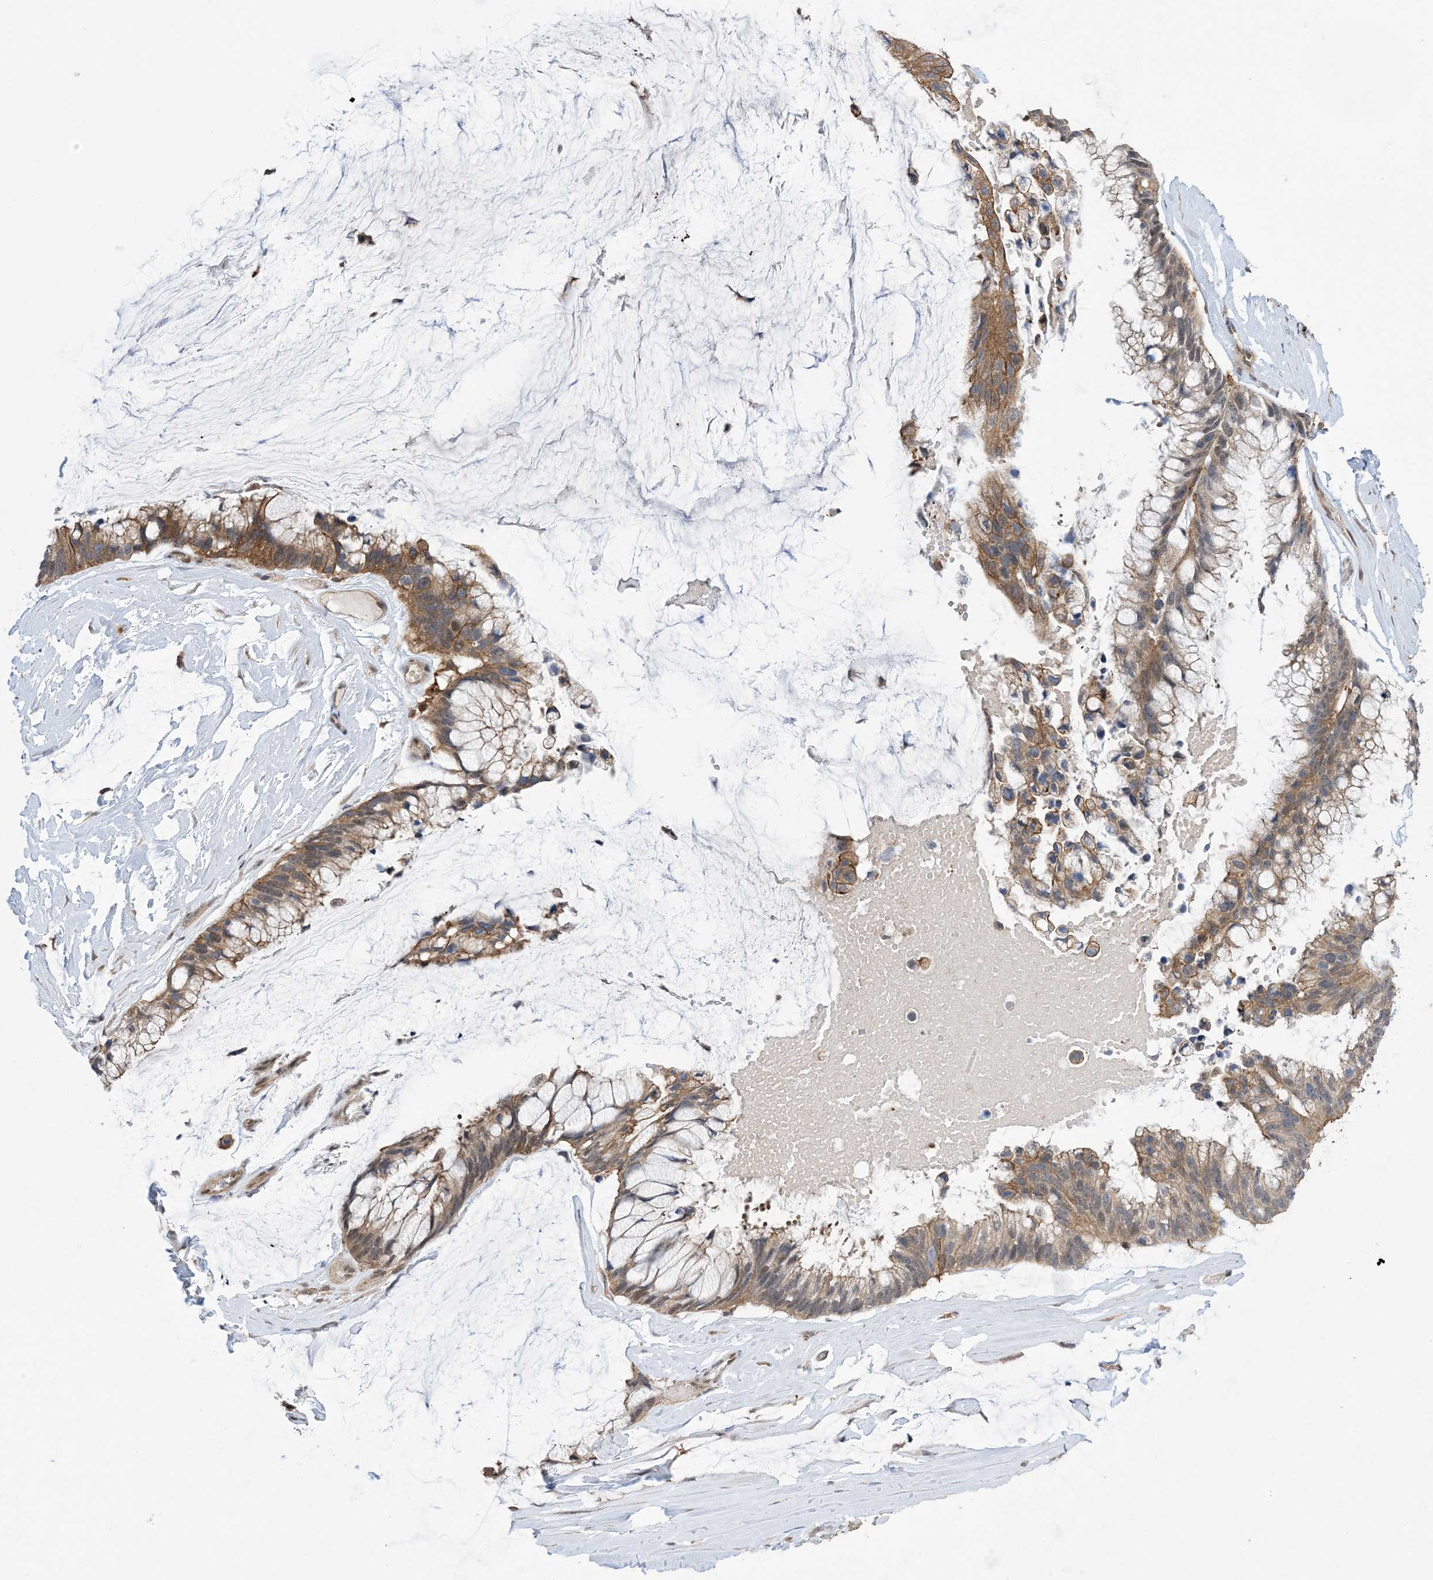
{"staining": {"intensity": "moderate", "quantity": ">75%", "location": "cytoplasmic/membranous"}, "tissue": "ovarian cancer", "cell_type": "Tumor cells", "image_type": "cancer", "snomed": [{"axis": "morphology", "description": "Cystadenocarcinoma, mucinous, NOS"}, {"axis": "topography", "description": "Ovary"}], "caption": "This is an image of immunohistochemistry (IHC) staining of mucinous cystadenocarcinoma (ovarian), which shows moderate staining in the cytoplasmic/membranous of tumor cells.", "gene": "ZNF8", "patient": {"sex": "female", "age": 39}}